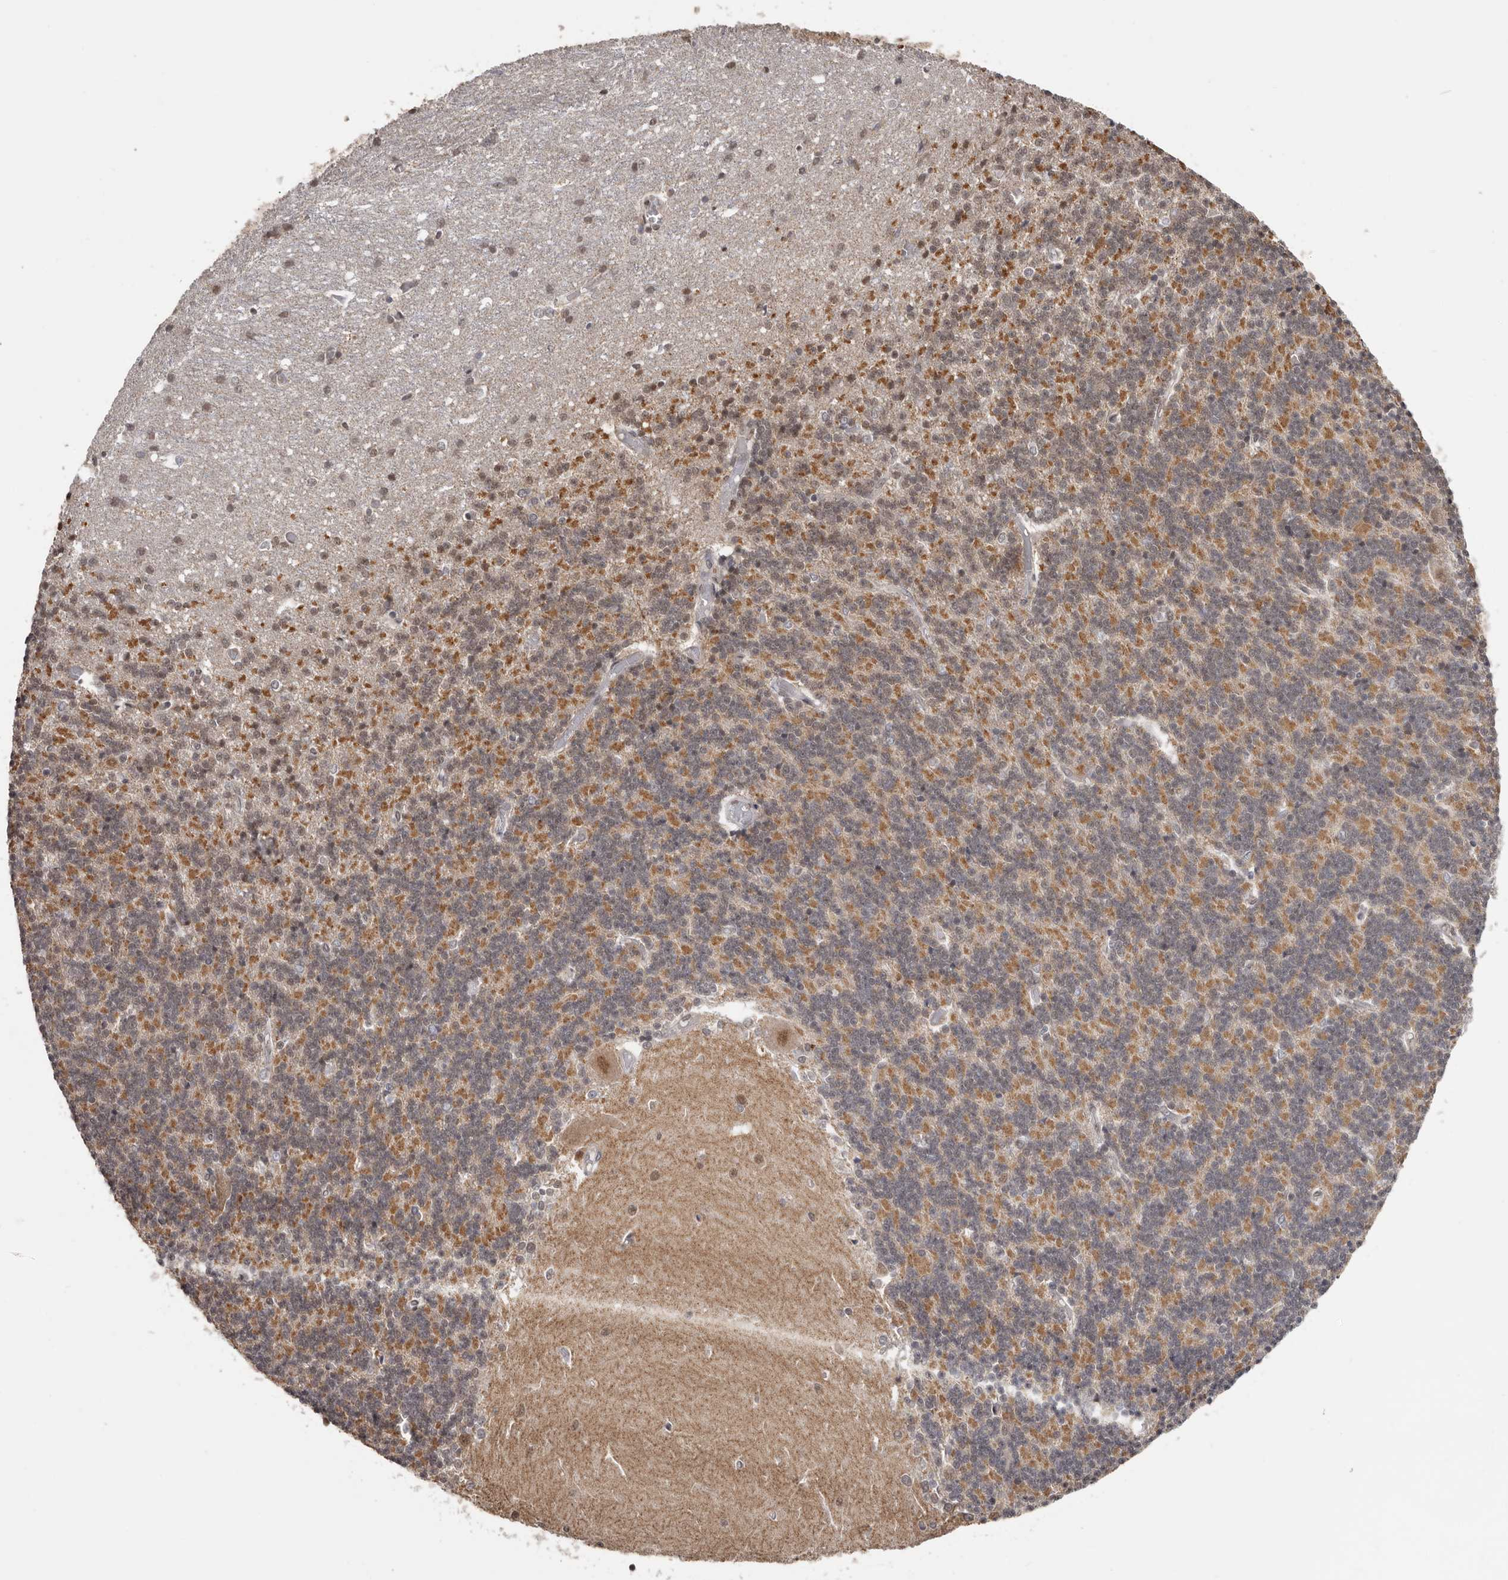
{"staining": {"intensity": "moderate", "quantity": ">75%", "location": "cytoplasmic/membranous,nuclear"}, "tissue": "cerebellum", "cell_type": "Cells in granular layer", "image_type": "normal", "snomed": [{"axis": "morphology", "description": "Normal tissue, NOS"}, {"axis": "topography", "description": "Cerebellum"}], "caption": "A high-resolution image shows immunohistochemistry staining of normal cerebellum, which demonstrates moderate cytoplasmic/membranous,nuclear expression in about >75% of cells in granular layer.", "gene": "MOGAT2", "patient": {"sex": "male", "age": 37}}